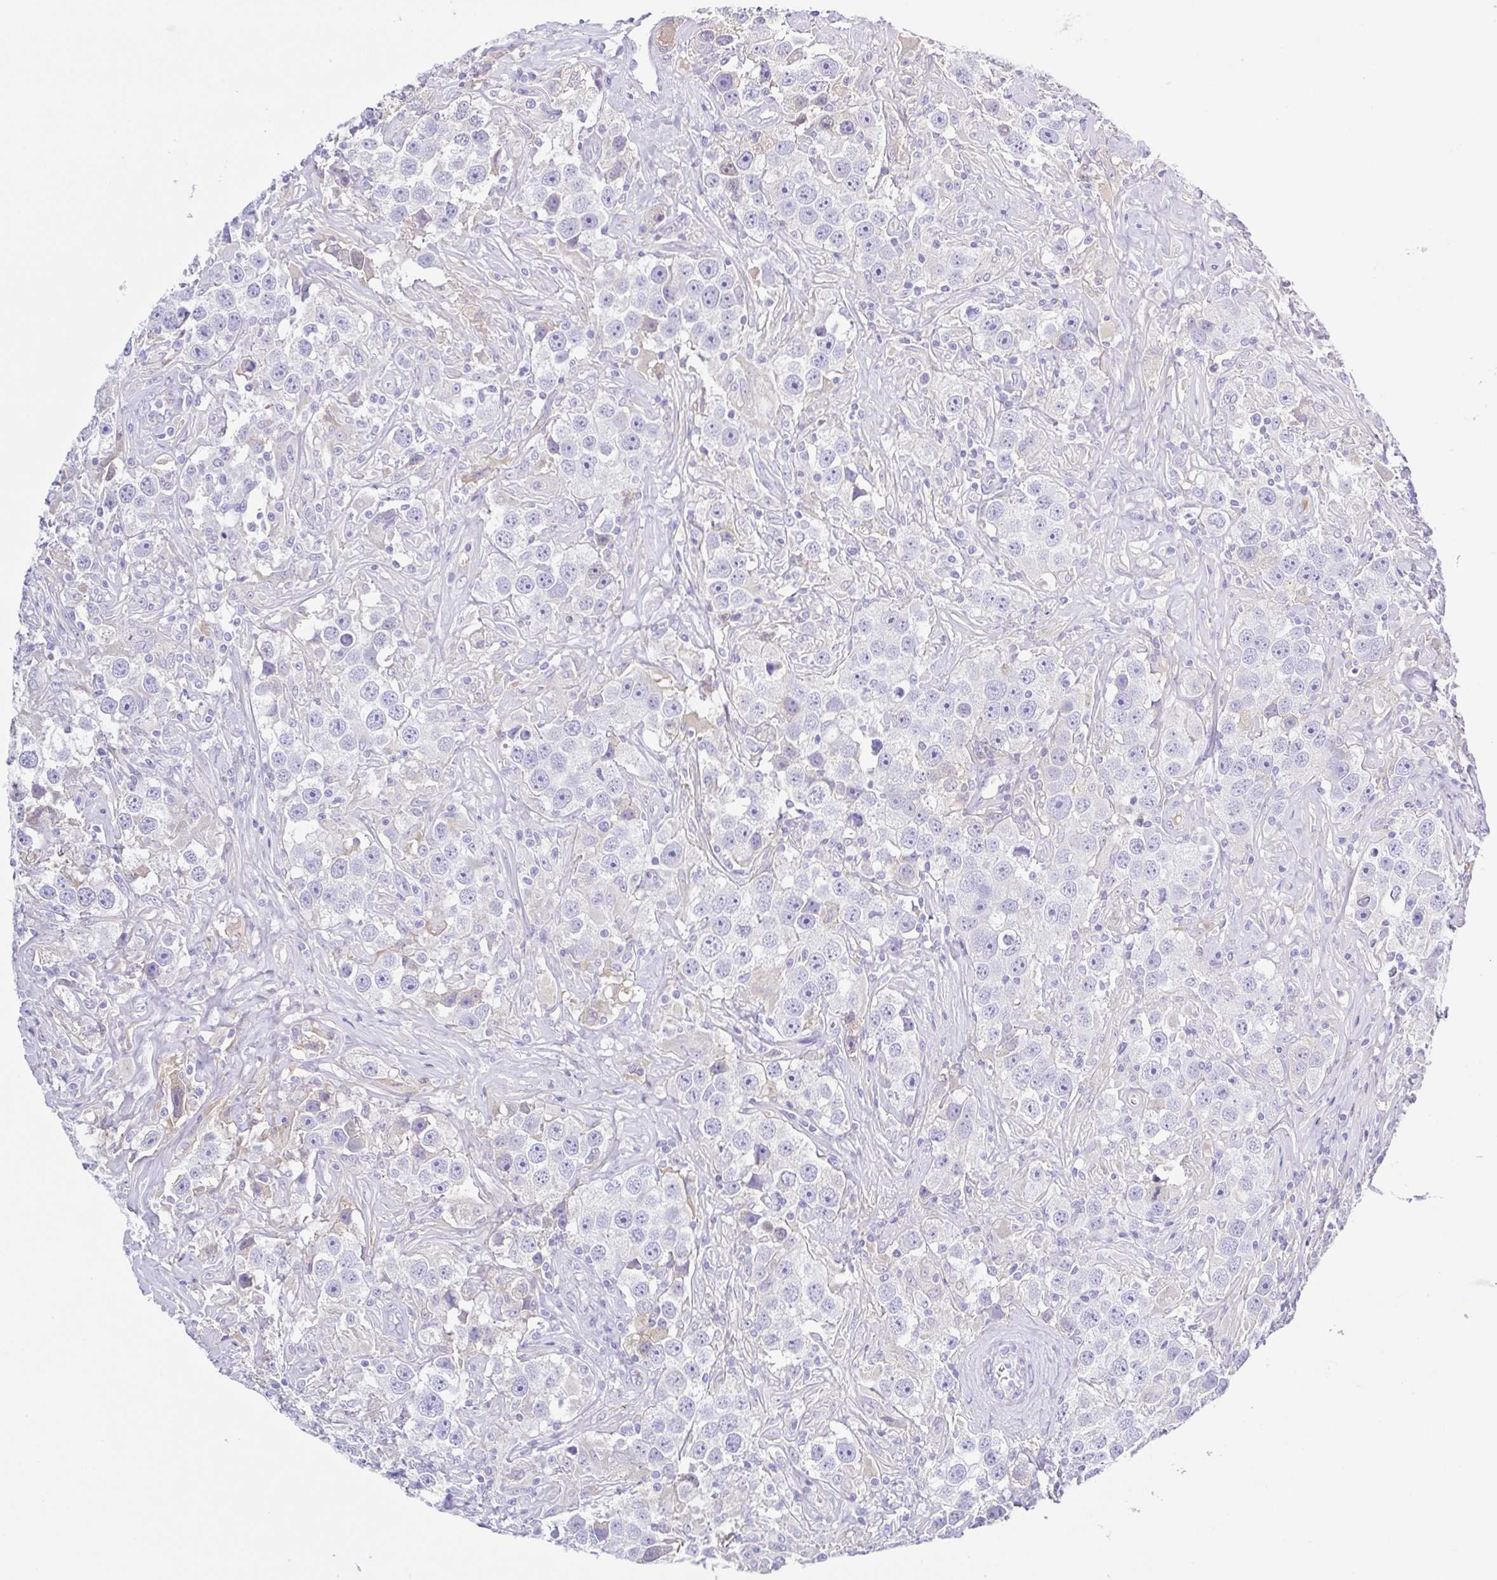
{"staining": {"intensity": "negative", "quantity": "none", "location": "none"}, "tissue": "testis cancer", "cell_type": "Tumor cells", "image_type": "cancer", "snomed": [{"axis": "morphology", "description": "Seminoma, NOS"}, {"axis": "topography", "description": "Testis"}], "caption": "This is a photomicrograph of IHC staining of seminoma (testis), which shows no positivity in tumor cells.", "gene": "A1BG", "patient": {"sex": "male", "age": 49}}